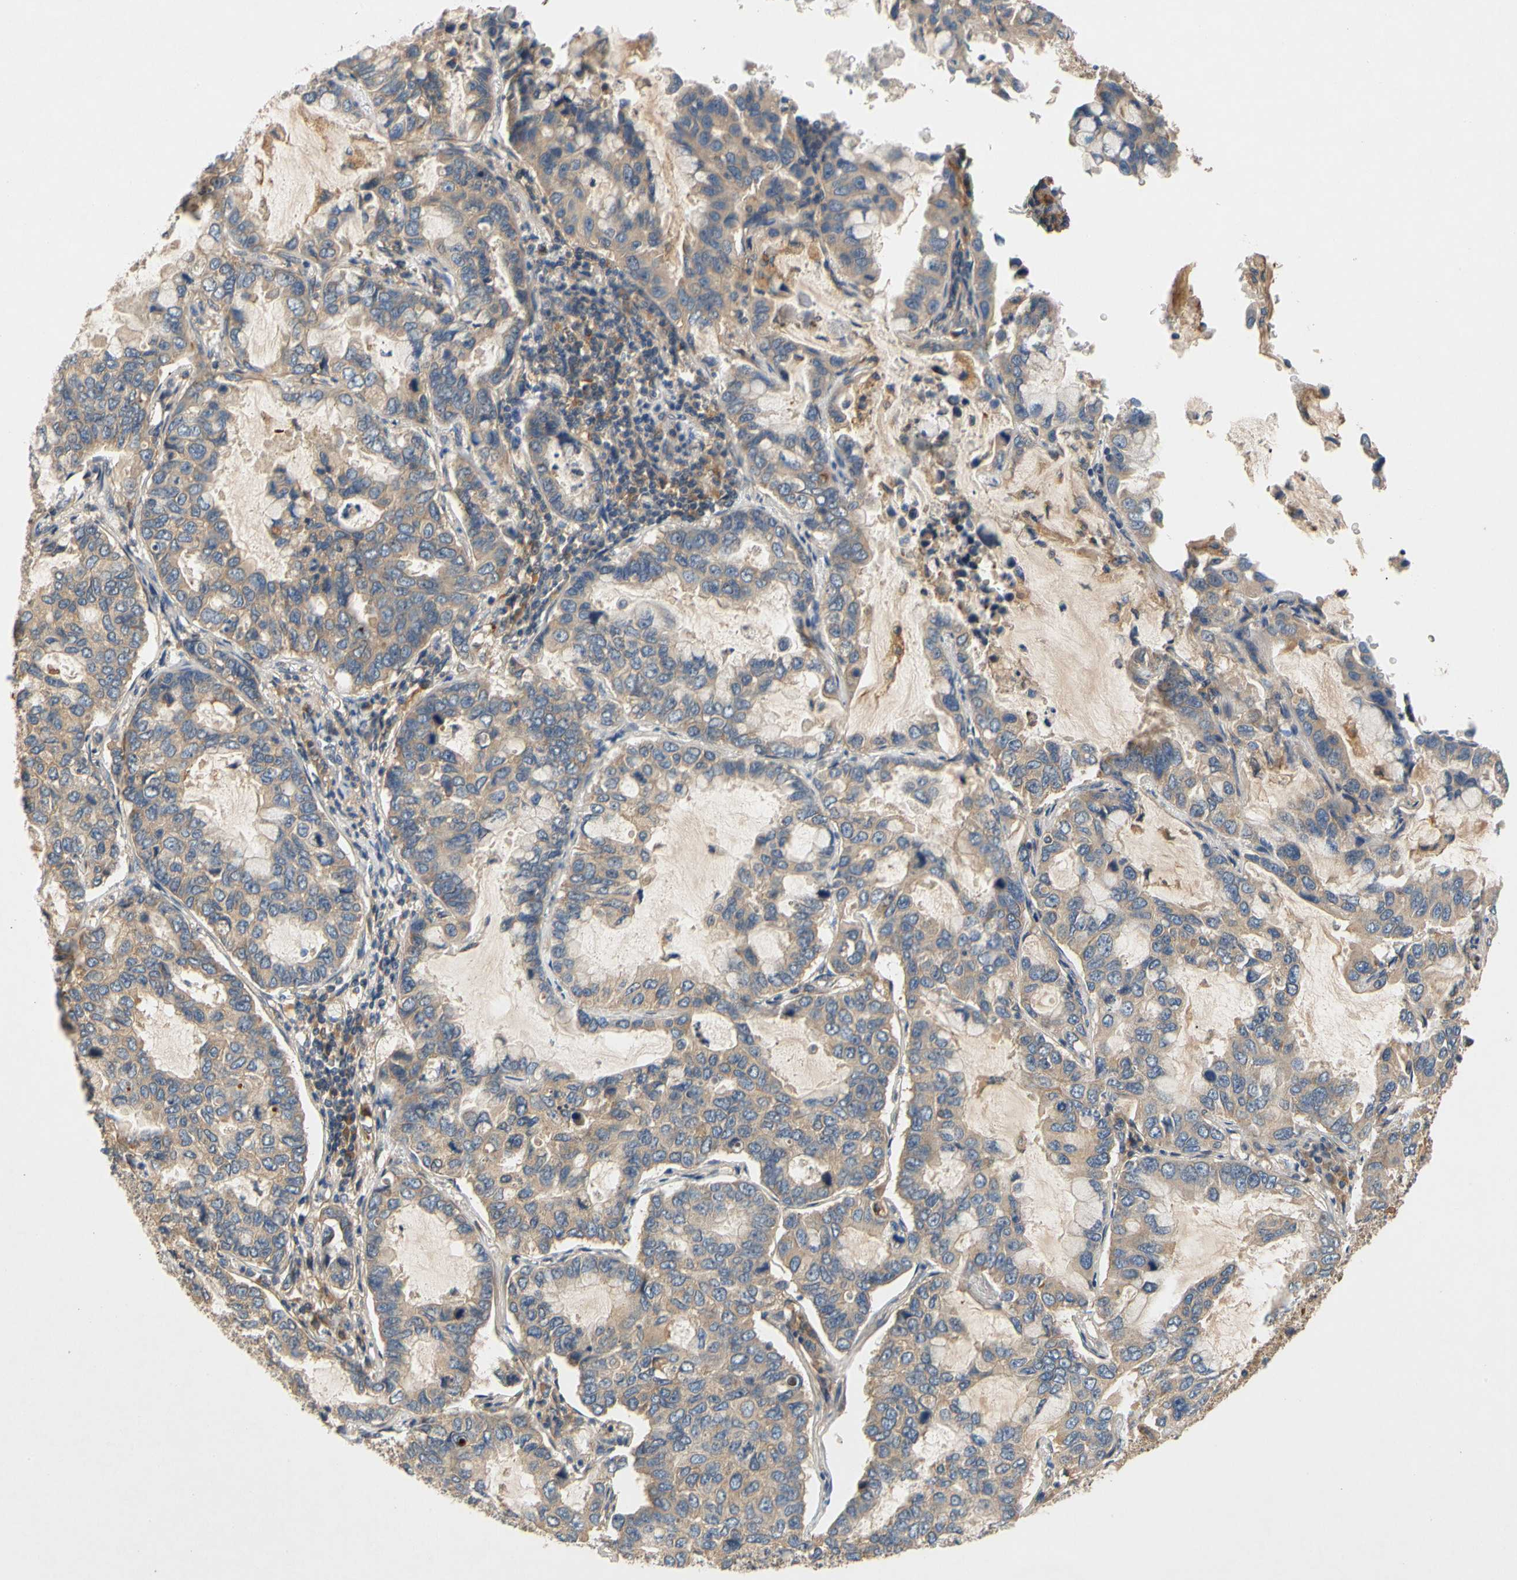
{"staining": {"intensity": "weak", "quantity": "<25%", "location": "cytoplasmic/membranous"}, "tissue": "lung cancer", "cell_type": "Tumor cells", "image_type": "cancer", "snomed": [{"axis": "morphology", "description": "Adenocarcinoma, NOS"}, {"axis": "topography", "description": "Lung"}], "caption": "Tumor cells show no significant positivity in lung cancer (adenocarcinoma).", "gene": "USP46", "patient": {"sex": "male", "age": 64}}